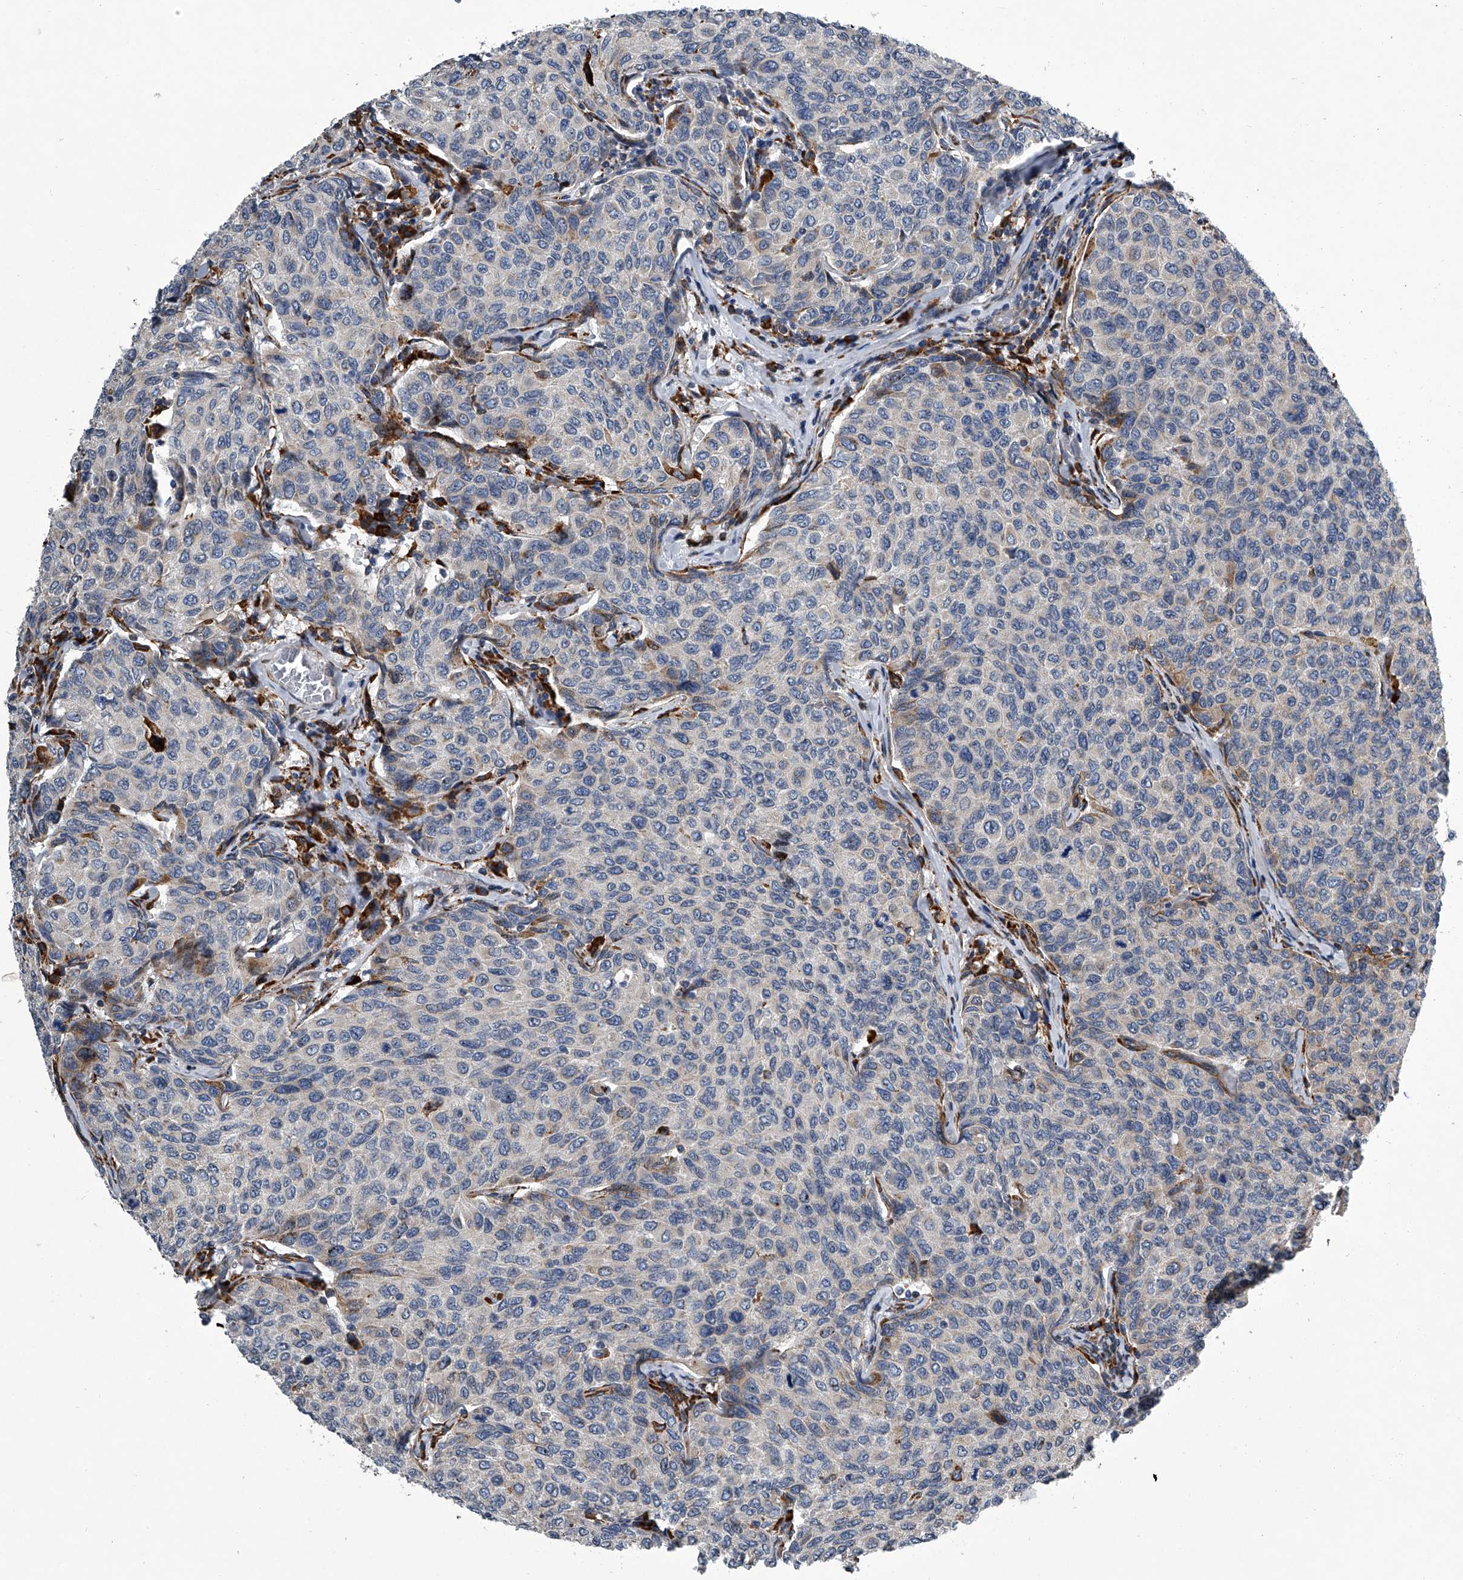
{"staining": {"intensity": "negative", "quantity": "none", "location": "none"}, "tissue": "breast cancer", "cell_type": "Tumor cells", "image_type": "cancer", "snomed": [{"axis": "morphology", "description": "Duct carcinoma"}, {"axis": "topography", "description": "Breast"}], "caption": "The immunohistochemistry photomicrograph has no significant positivity in tumor cells of breast cancer tissue.", "gene": "TMEM63C", "patient": {"sex": "female", "age": 55}}